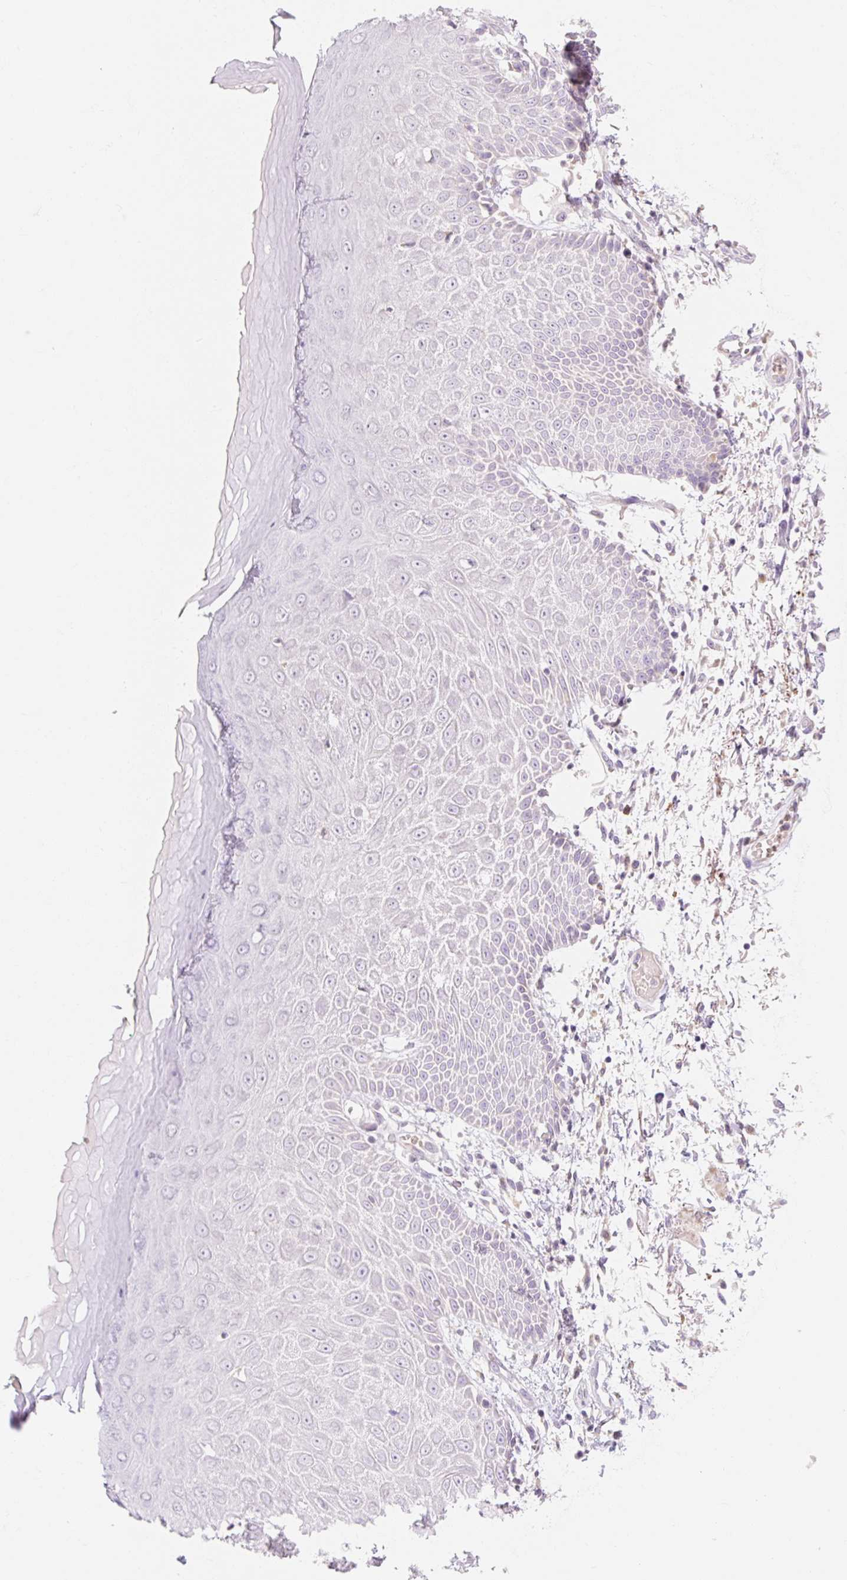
{"staining": {"intensity": "weak", "quantity": "<25%", "location": "cytoplasmic/membranous"}, "tissue": "skin", "cell_type": "Epidermal cells", "image_type": "normal", "snomed": [{"axis": "morphology", "description": "Normal tissue, NOS"}, {"axis": "topography", "description": "Anal"}, {"axis": "topography", "description": "Peripheral nerve tissue"}], "caption": "This is an immunohistochemistry (IHC) image of unremarkable human skin. There is no positivity in epidermal cells.", "gene": "MYO1D", "patient": {"sex": "male", "age": 78}}